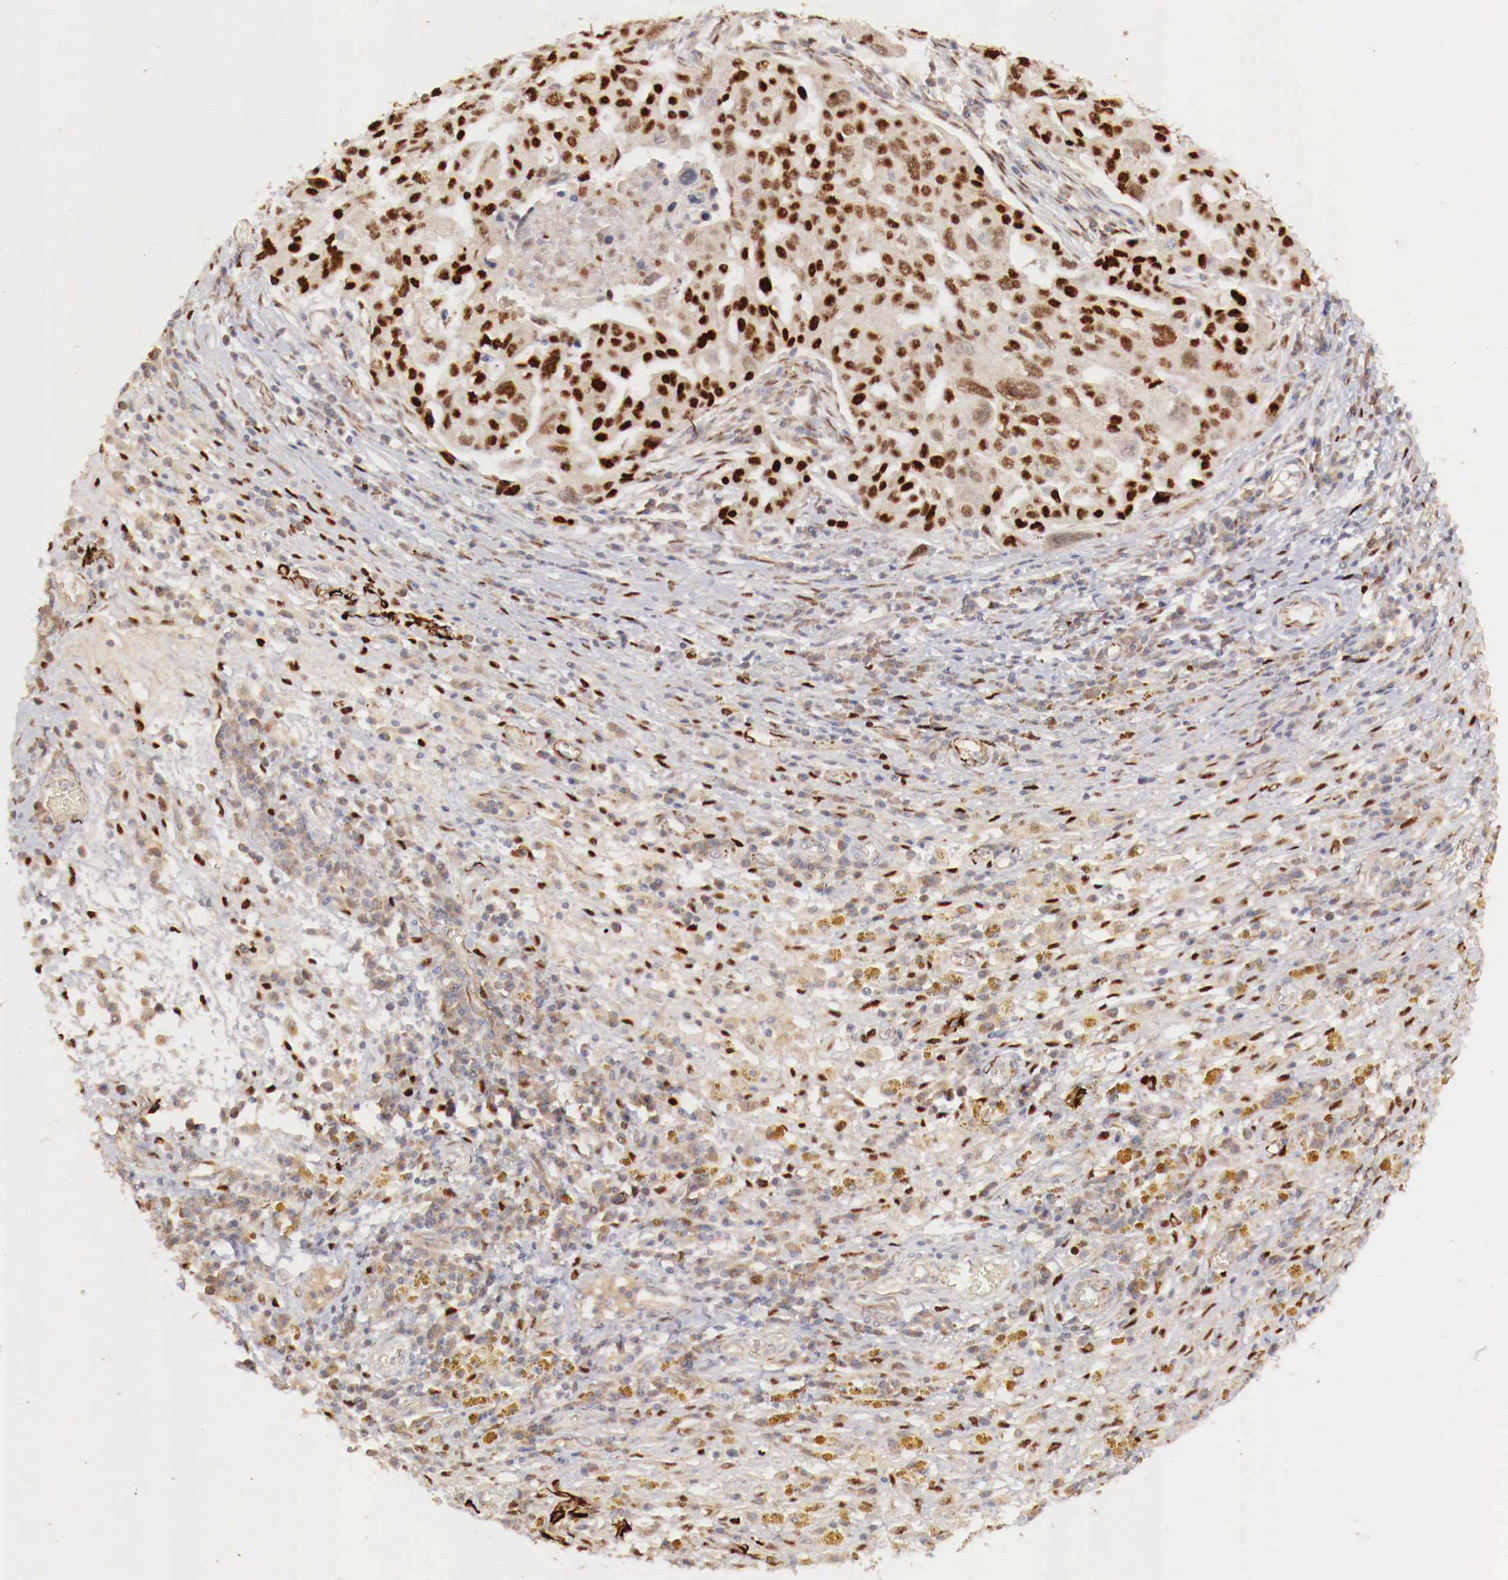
{"staining": {"intensity": "strong", "quantity": ">75%", "location": "nuclear"}, "tissue": "ovarian cancer", "cell_type": "Tumor cells", "image_type": "cancer", "snomed": [{"axis": "morphology", "description": "Carcinoma, endometroid"}, {"axis": "topography", "description": "Ovary"}], "caption": "Human endometroid carcinoma (ovarian) stained for a protein (brown) reveals strong nuclear positive expression in about >75% of tumor cells.", "gene": "WT1", "patient": {"sex": "female", "age": 75}}